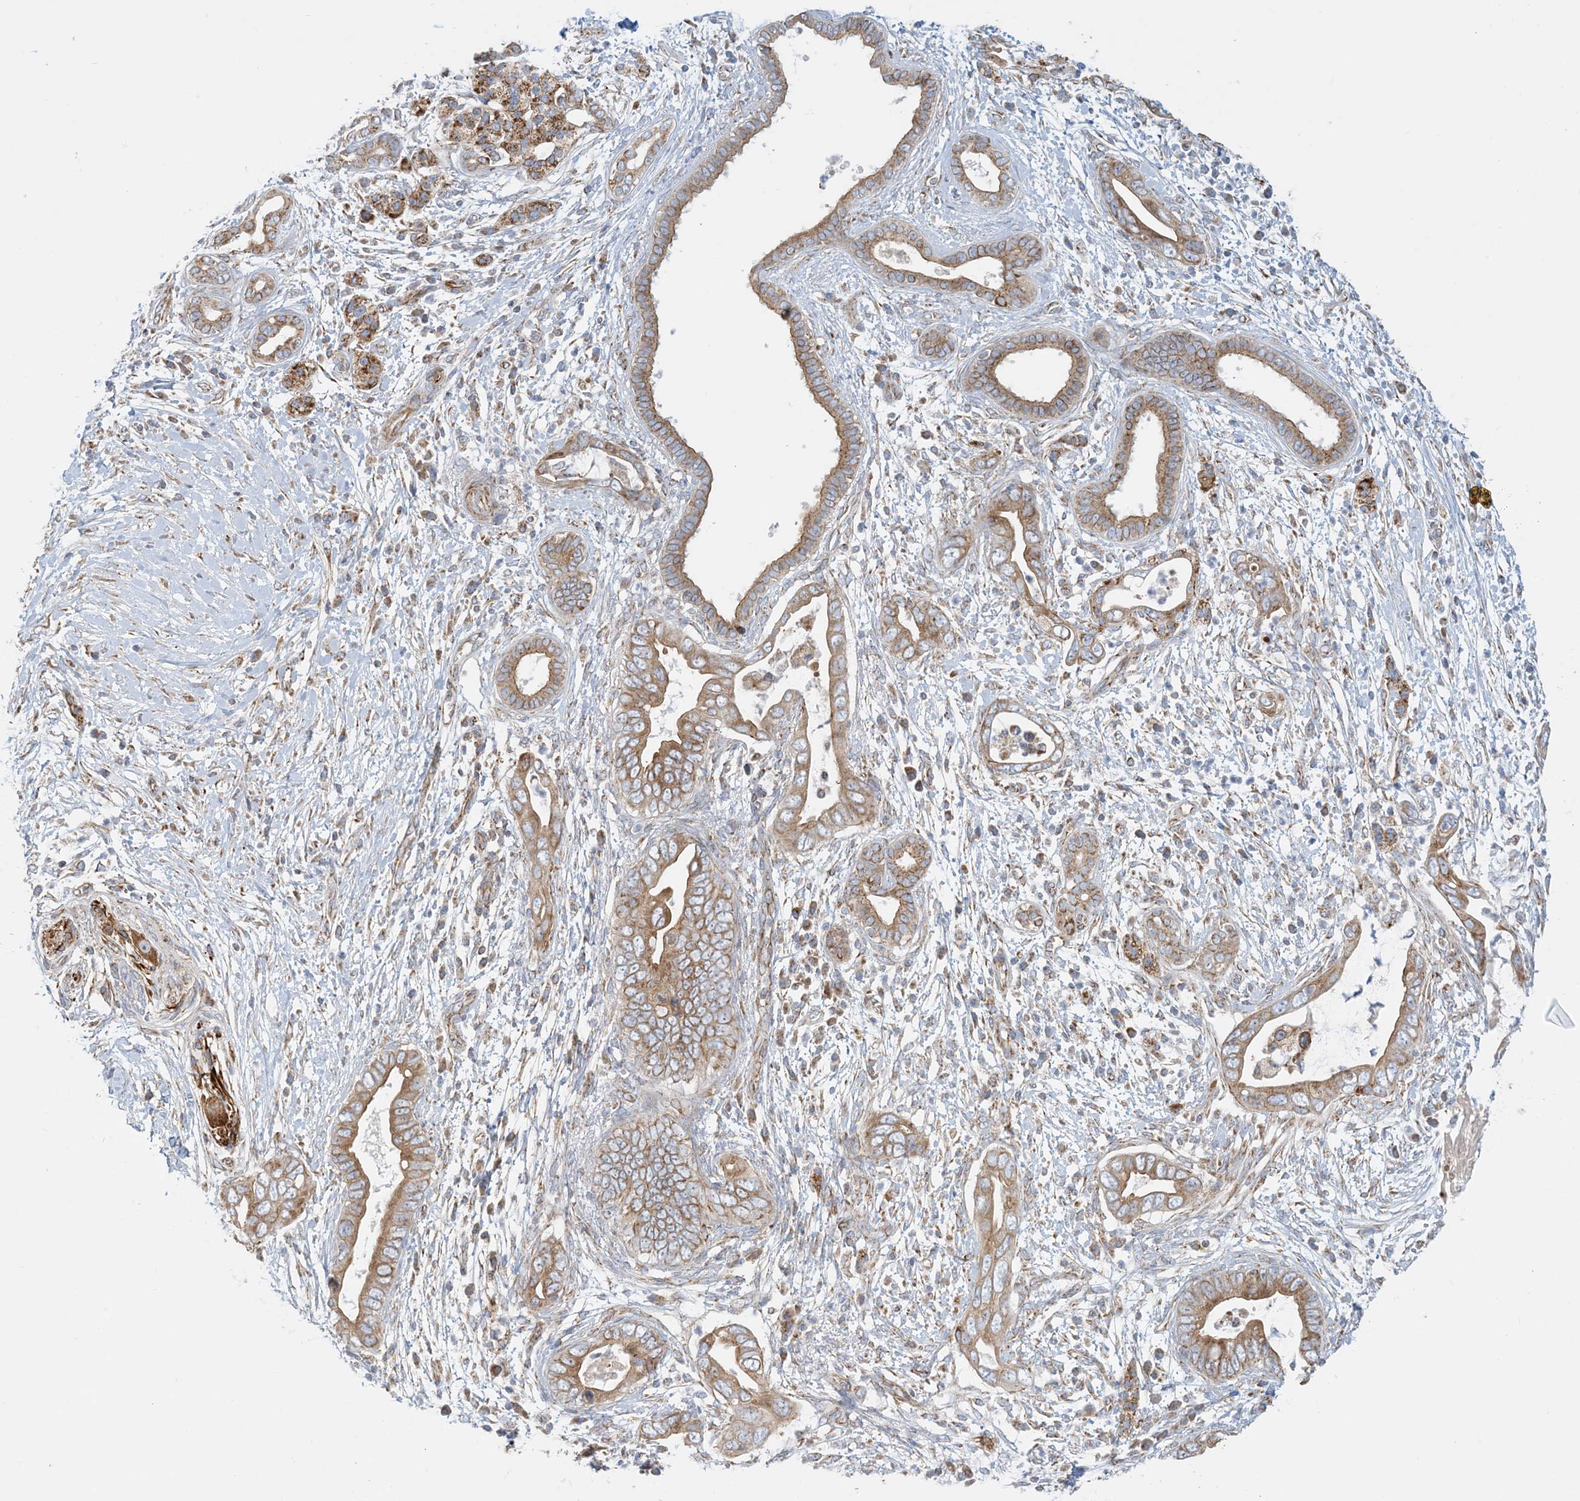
{"staining": {"intensity": "moderate", "quantity": ">75%", "location": "cytoplasmic/membranous"}, "tissue": "pancreatic cancer", "cell_type": "Tumor cells", "image_type": "cancer", "snomed": [{"axis": "morphology", "description": "Adenocarcinoma, NOS"}, {"axis": "topography", "description": "Pancreas"}], "caption": "Immunohistochemistry of adenocarcinoma (pancreatic) demonstrates medium levels of moderate cytoplasmic/membranous positivity in about >75% of tumor cells.", "gene": "COA3", "patient": {"sex": "male", "age": 75}}